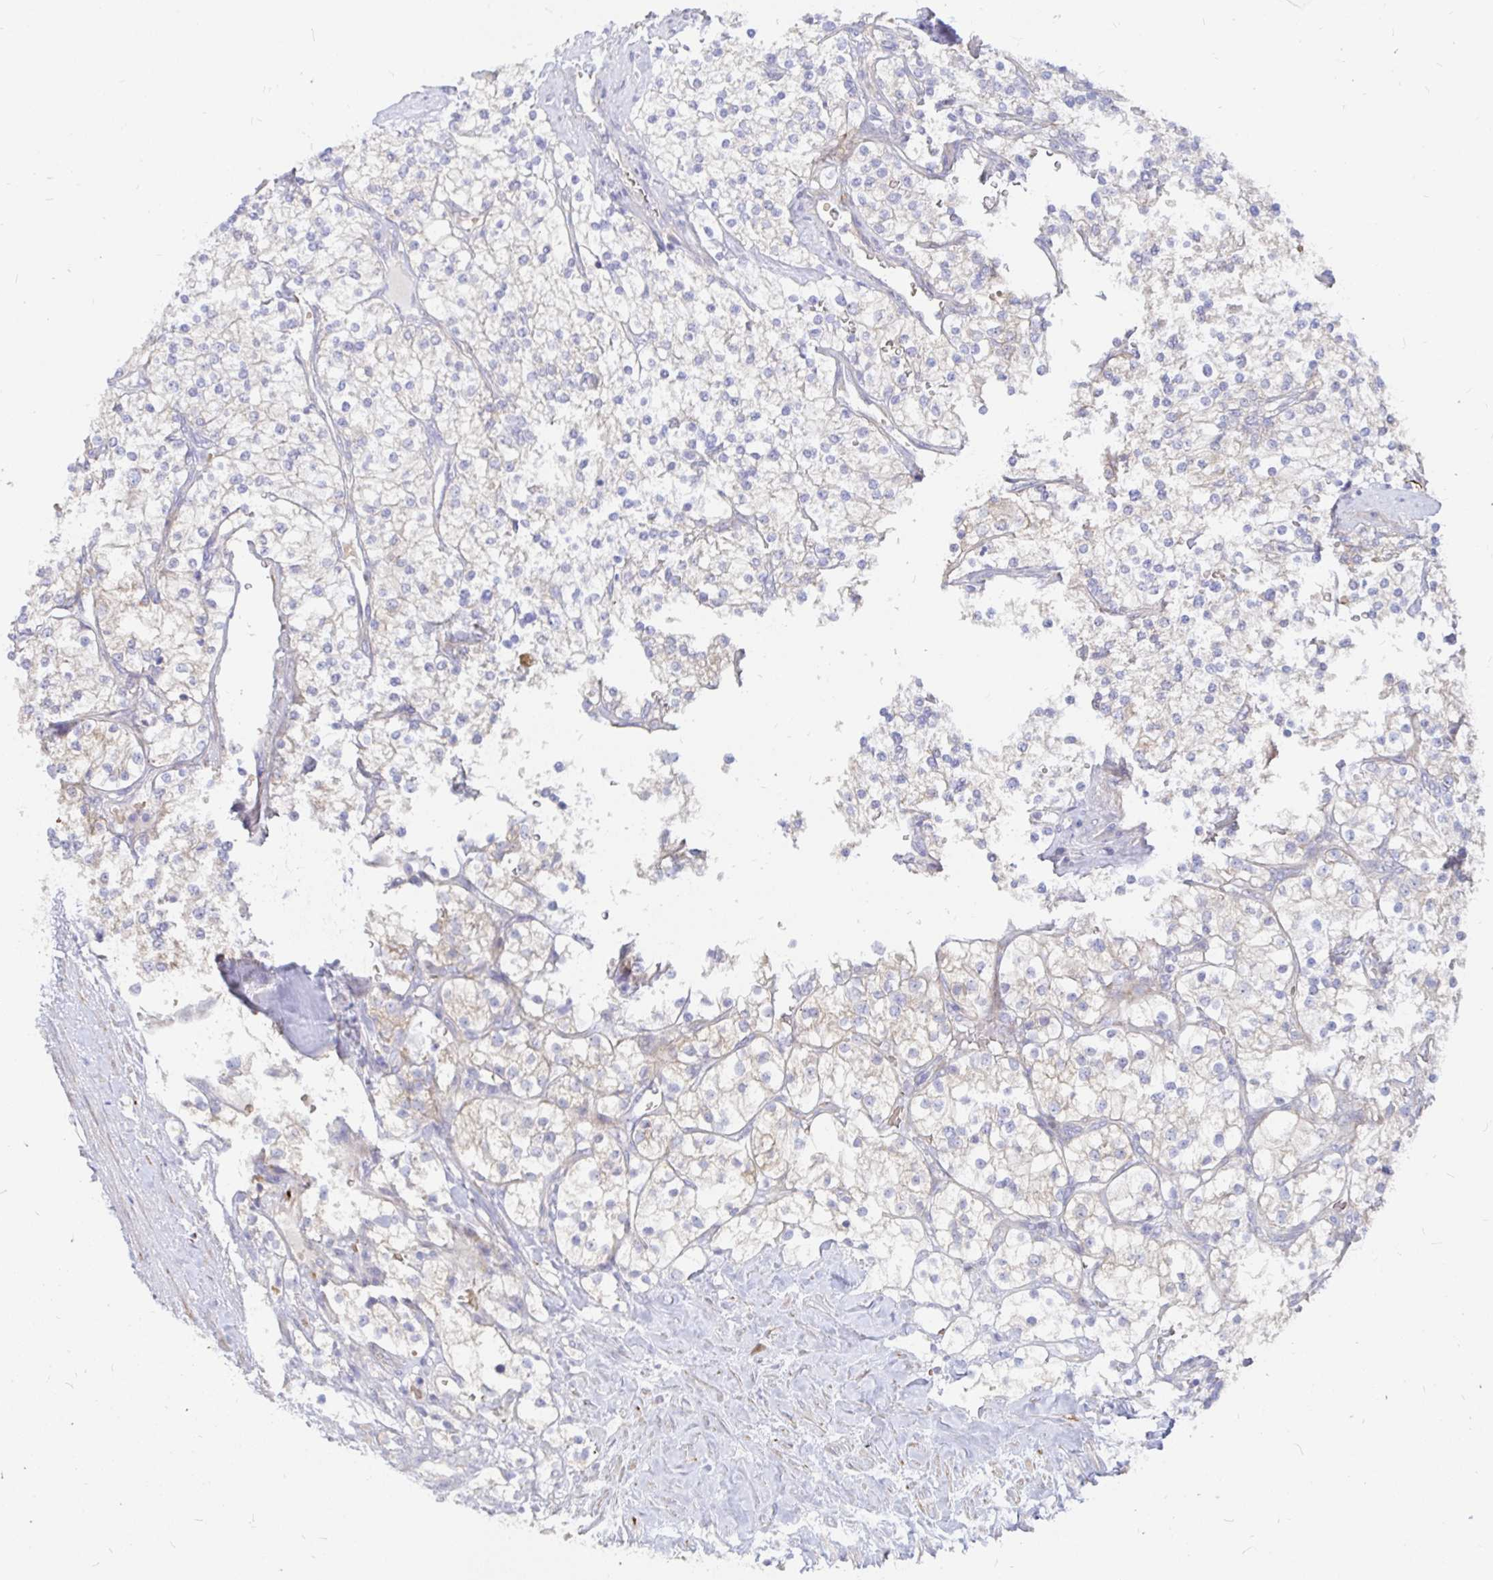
{"staining": {"intensity": "weak", "quantity": "<25%", "location": "cytoplasmic/membranous"}, "tissue": "renal cancer", "cell_type": "Tumor cells", "image_type": "cancer", "snomed": [{"axis": "morphology", "description": "Adenocarcinoma, NOS"}, {"axis": "topography", "description": "Kidney"}], "caption": "The micrograph reveals no staining of tumor cells in renal cancer.", "gene": "KCTD19", "patient": {"sex": "male", "age": 80}}